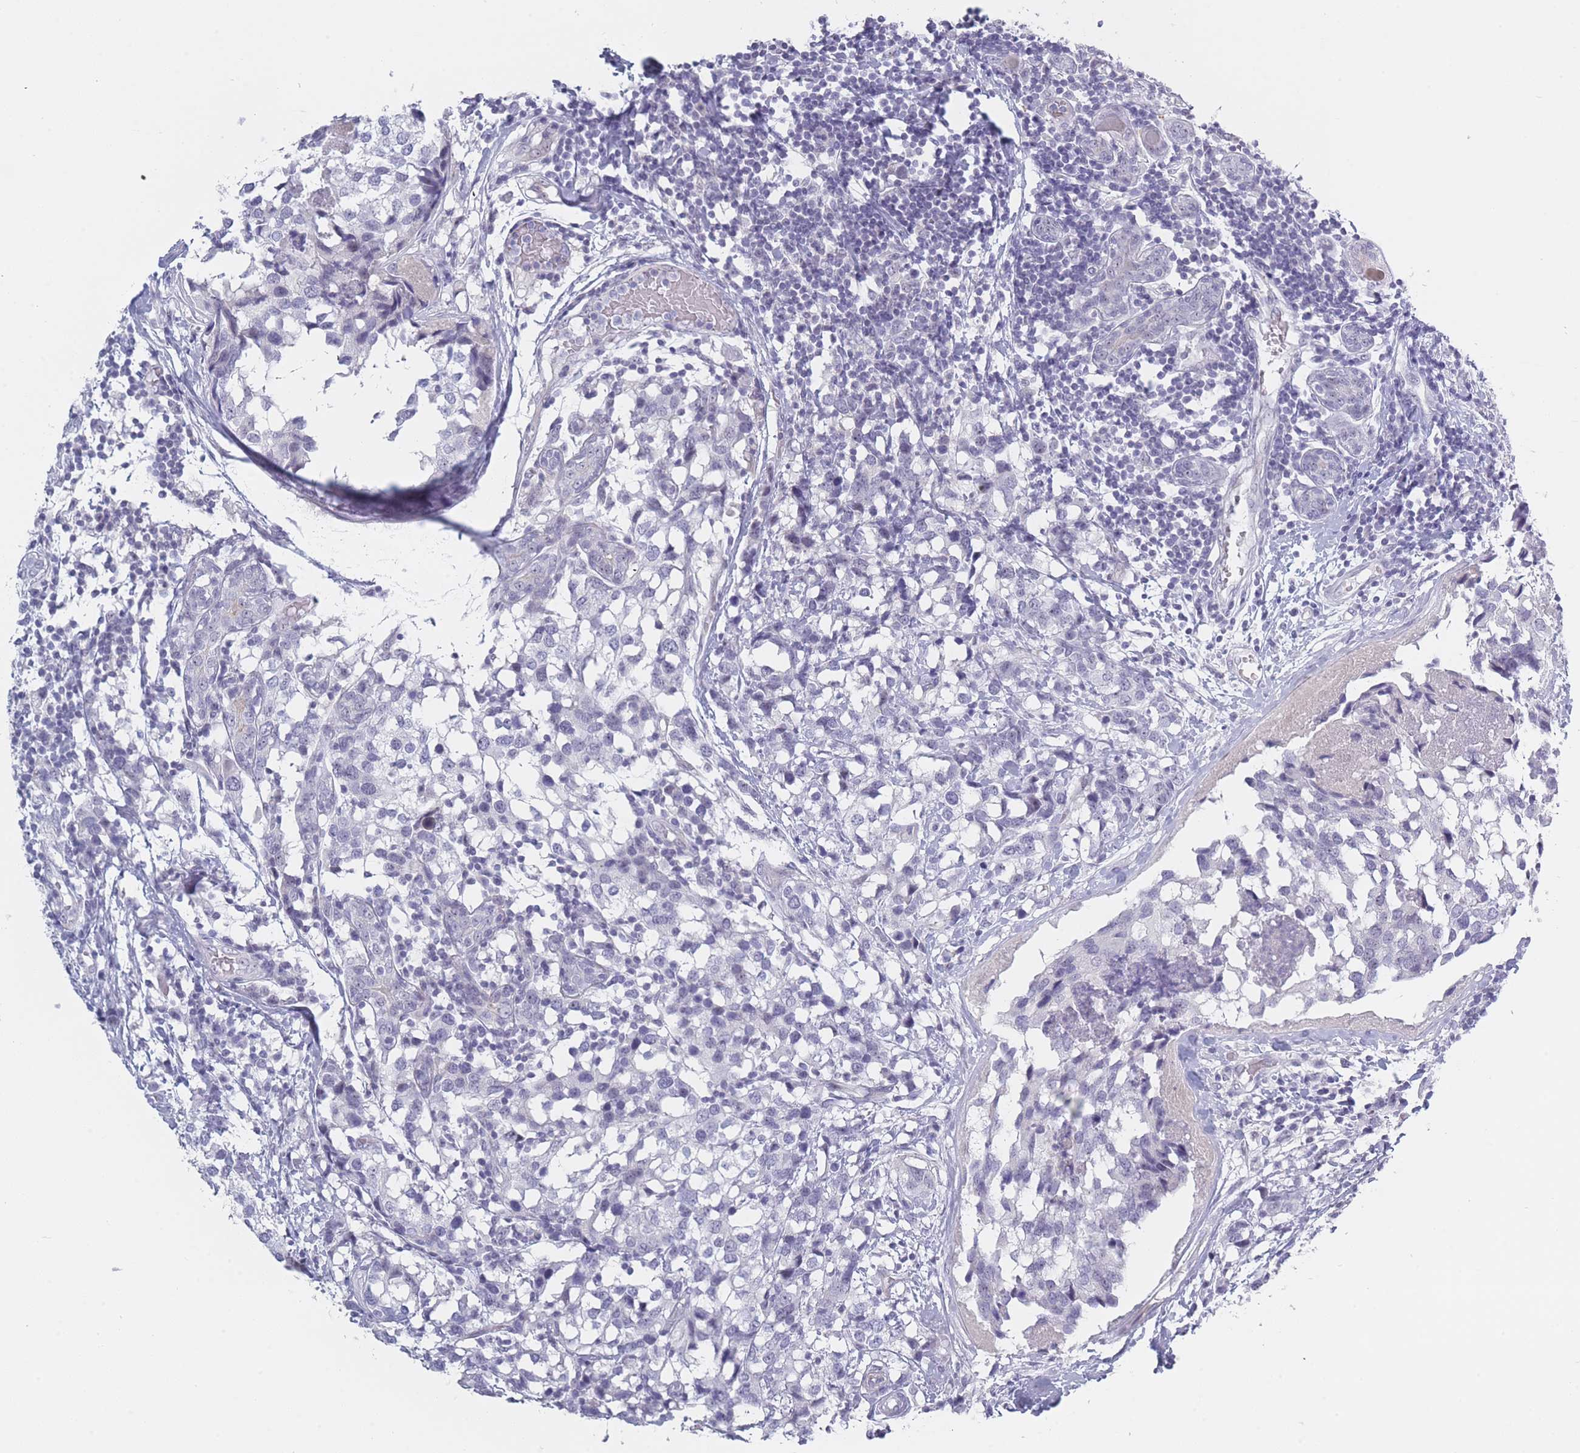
{"staining": {"intensity": "negative", "quantity": "none", "location": "none"}, "tissue": "breast cancer", "cell_type": "Tumor cells", "image_type": "cancer", "snomed": [{"axis": "morphology", "description": "Lobular carcinoma"}, {"axis": "topography", "description": "Breast"}], "caption": "DAB (3,3'-diaminobenzidine) immunohistochemical staining of breast cancer reveals no significant expression in tumor cells.", "gene": "ROS1", "patient": {"sex": "female", "age": 59}}